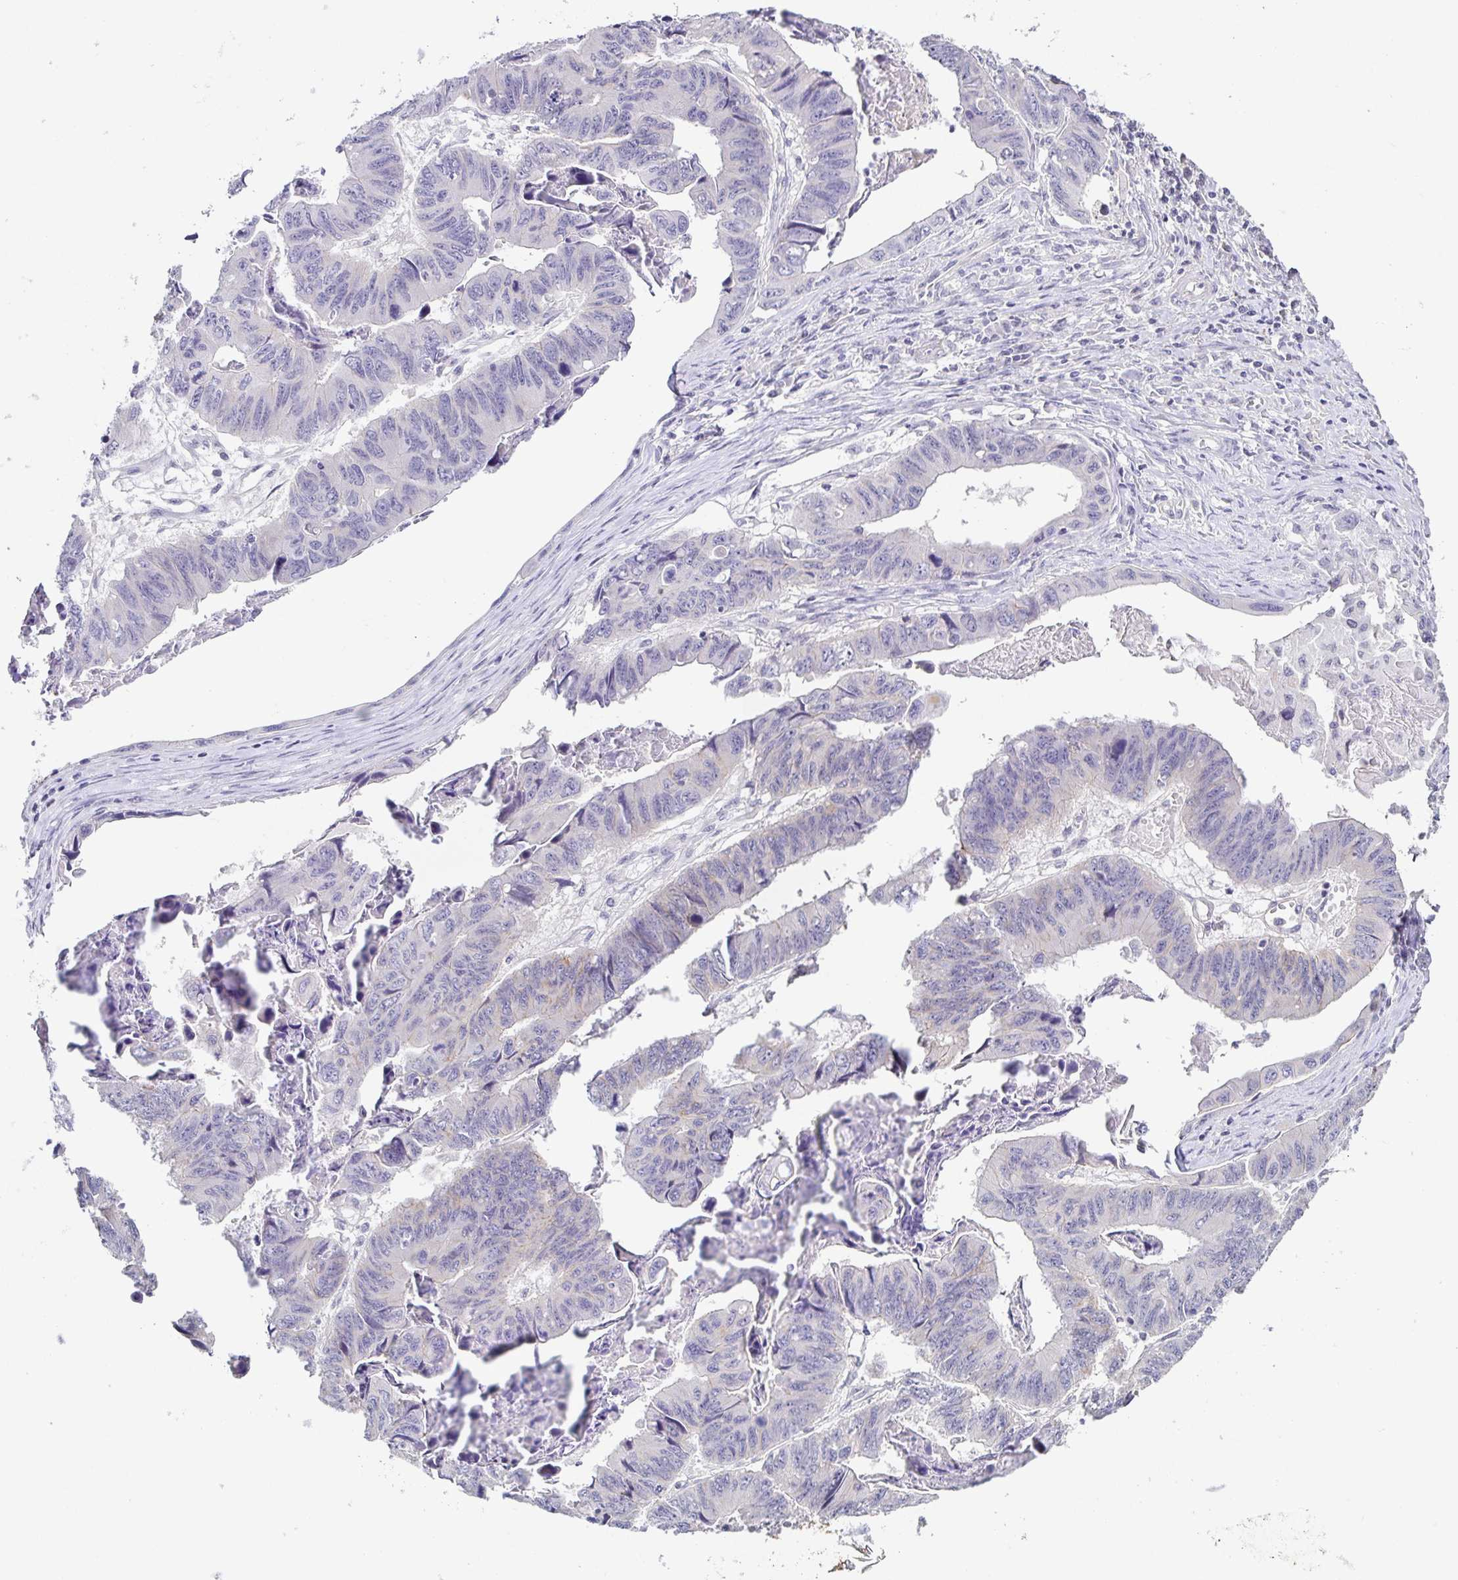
{"staining": {"intensity": "weak", "quantity": "<25%", "location": "cytoplasmic/membranous"}, "tissue": "stomach cancer", "cell_type": "Tumor cells", "image_type": "cancer", "snomed": [{"axis": "morphology", "description": "Adenocarcinoma, NOS"}, {"axis": "topography", "description": "Stomach, lower"}], "caption": "Immunohistochemical staining of stomach adenocarcinoma reveals no significant staining in tumor cells.", "gene": "PIWIL3", "patient": {"sex": "male", "age": 77}}